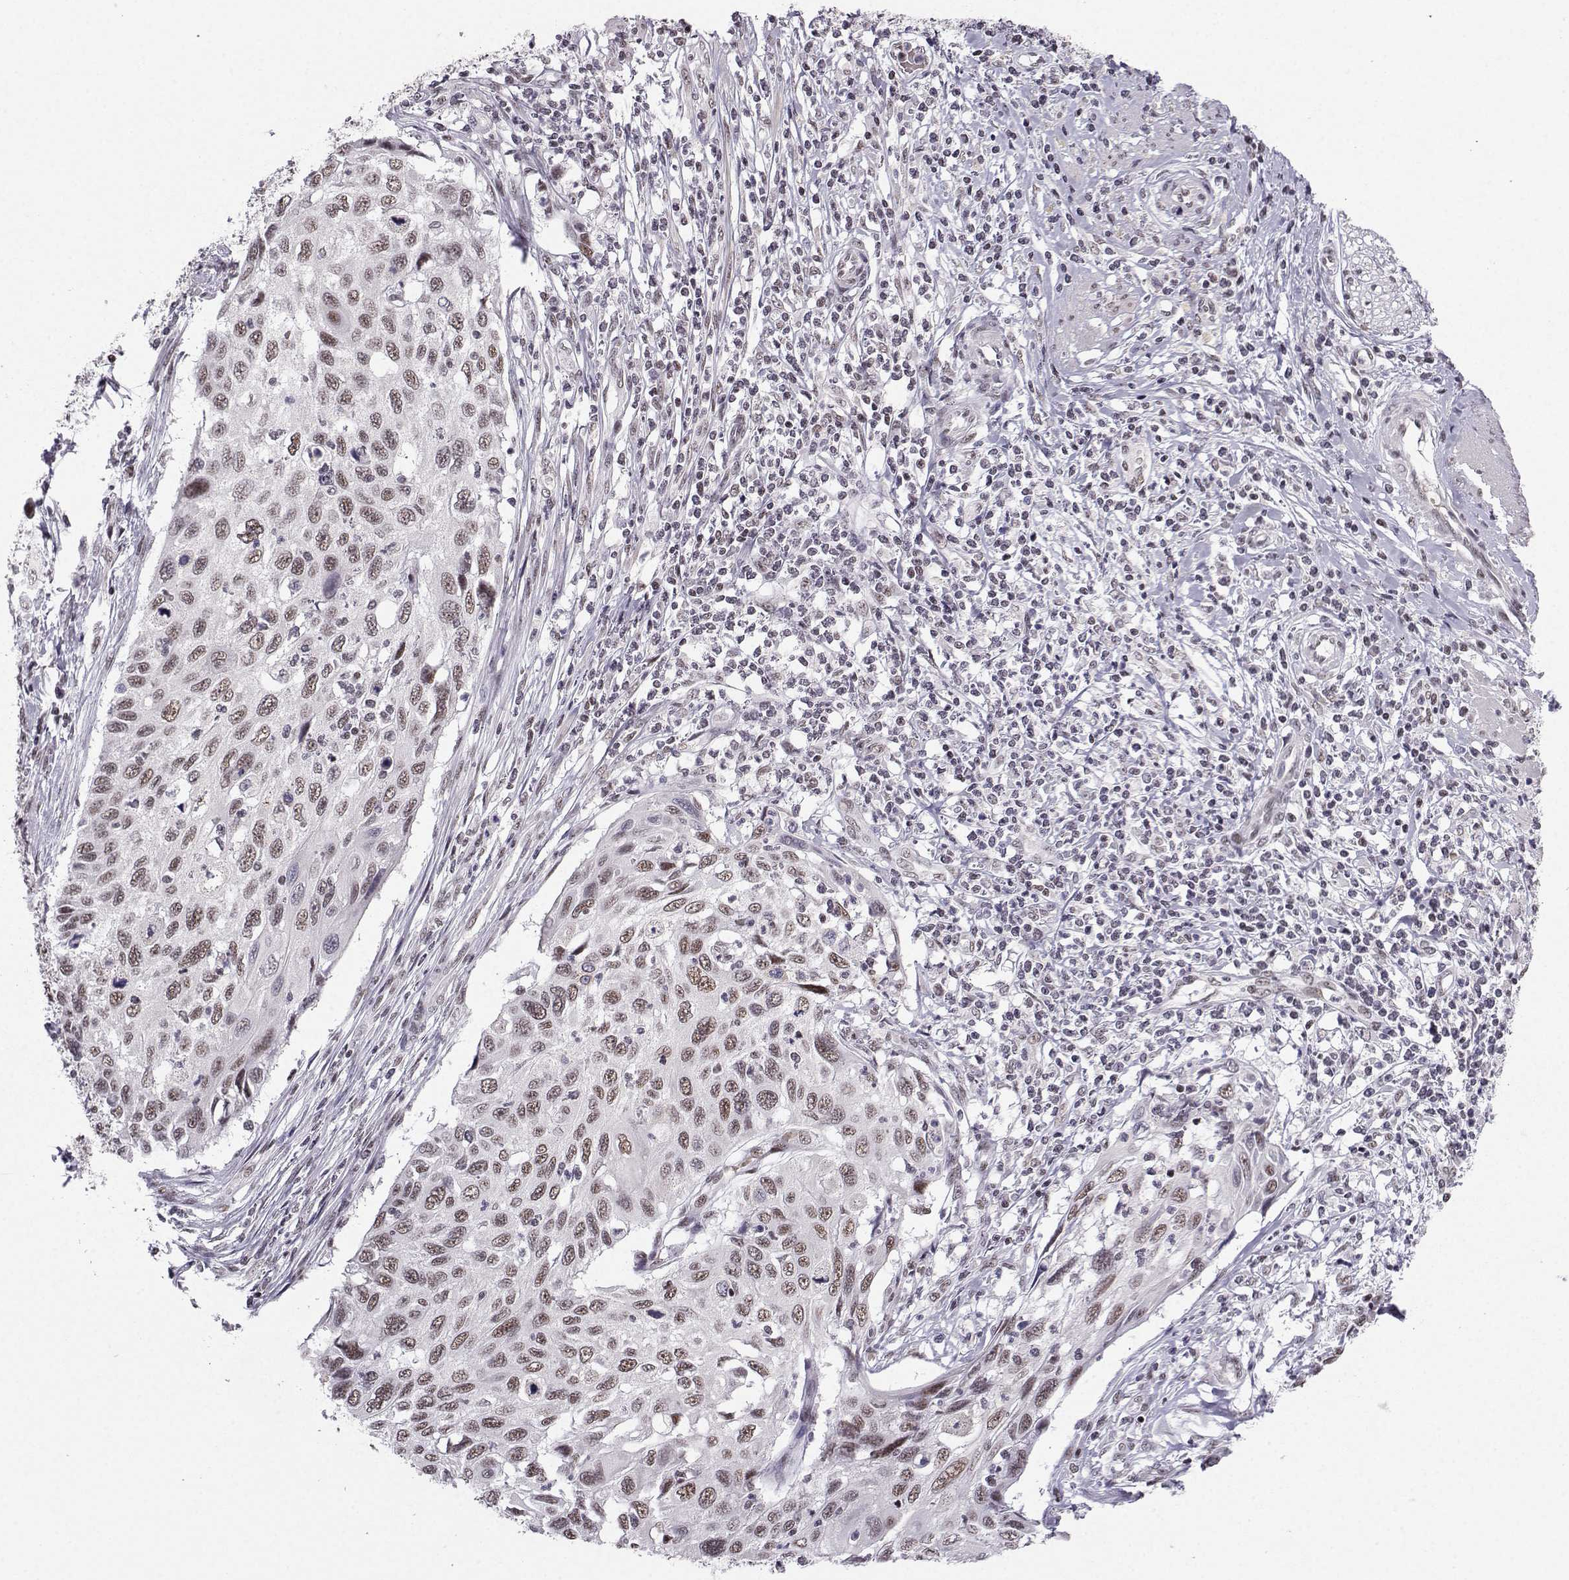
{"staining": {"intensity": "moderate", "quantity": ">75%", "location": "nuclear"}, "tissue": "cervical cancer", "cell_type": "Tumor cells", "image_type": "cancer", "snomed": [{"axis": "morphology", "description": "Squamous cell carcinoma, NOS"}, {"axis": "topography", "description": "Cervix"}], "caption": "DAB immunohistochemical staining of squamous cell carcinoma (cervical) reveals moderate nuclear protein positivity in approximately >75% of tumor cells.", "gene": "LIN28A", "patient": {"sex": "female", "age": 70}}